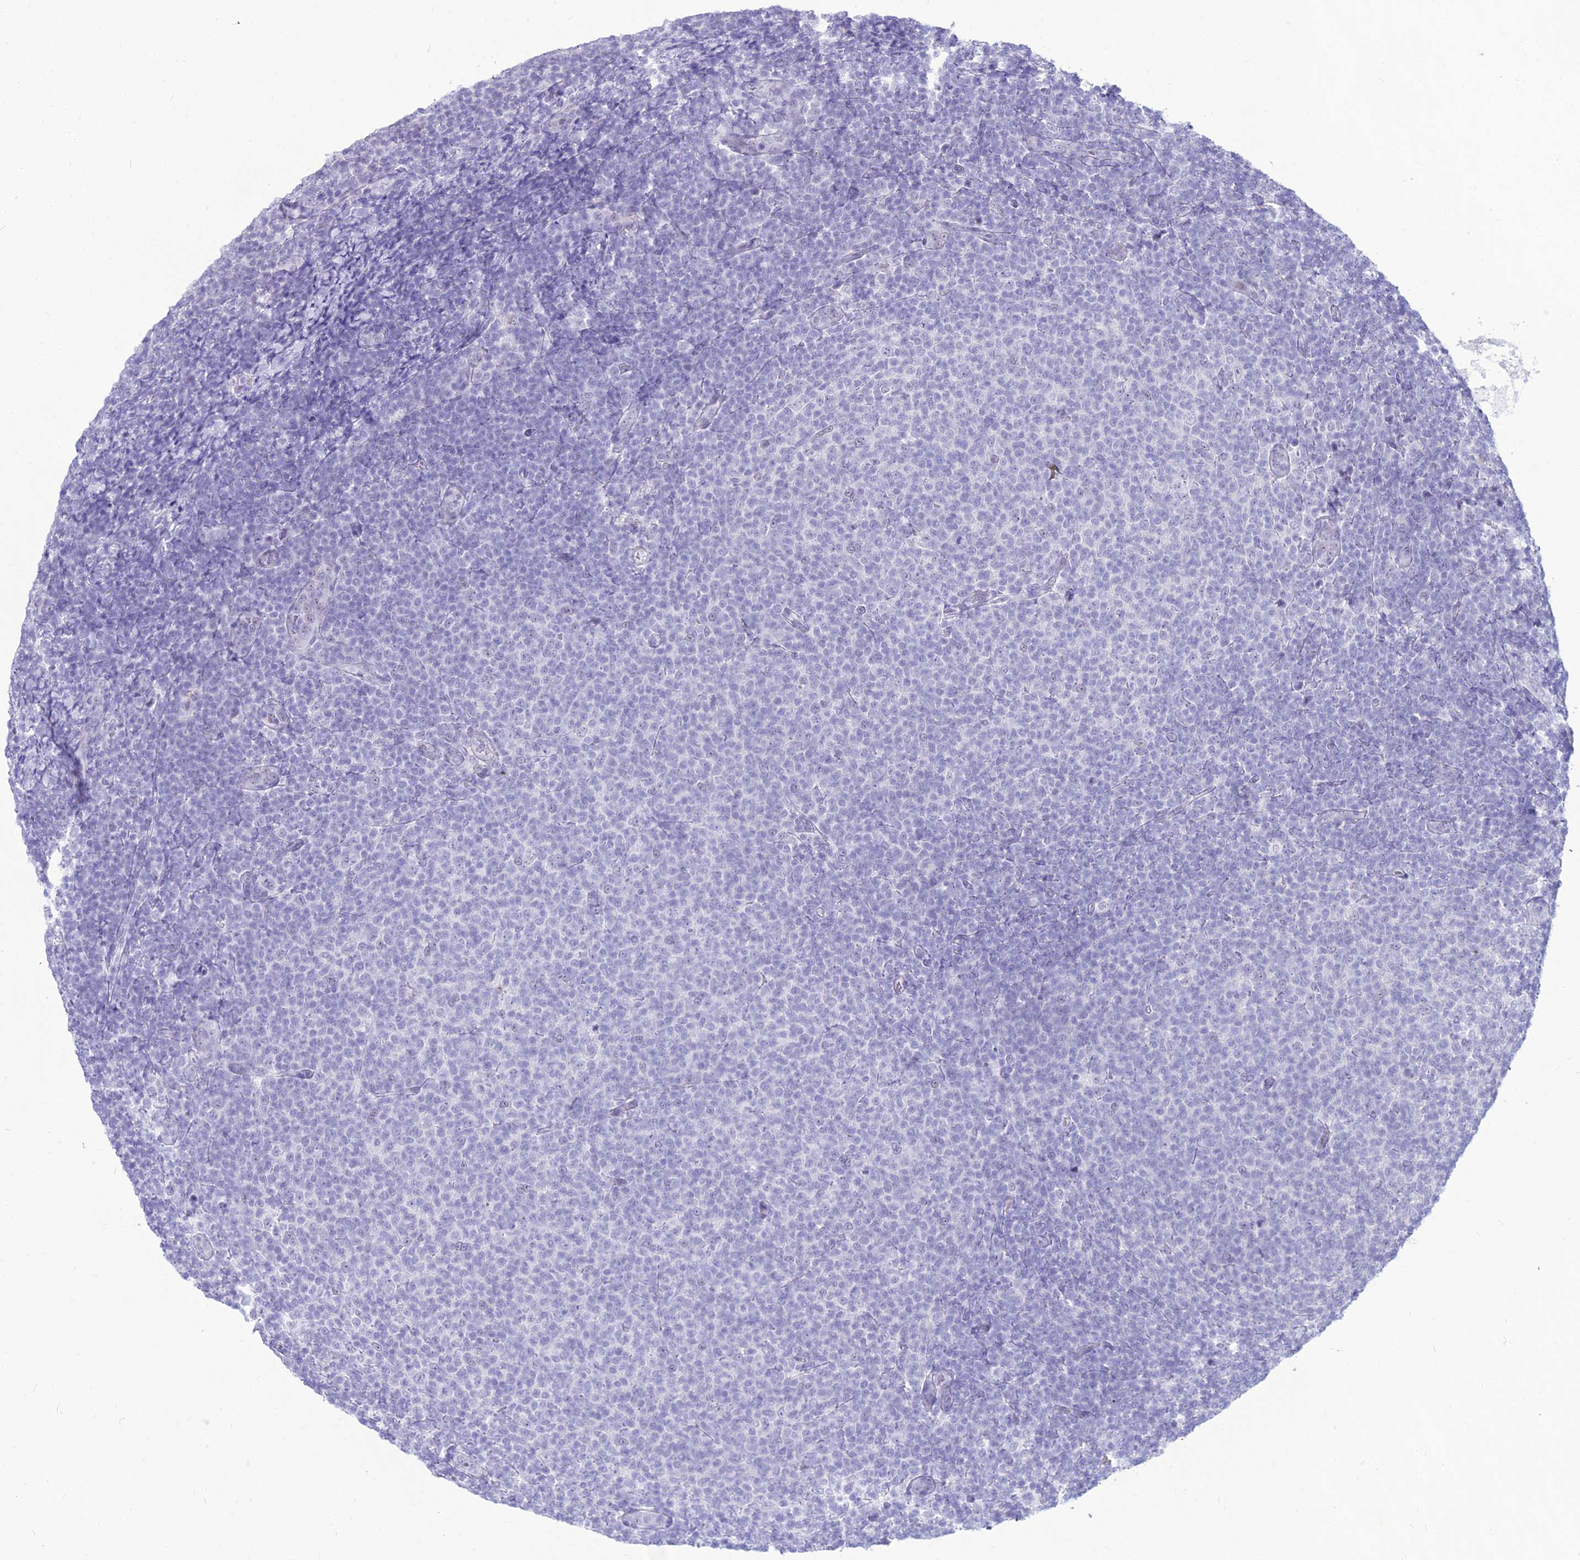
{"staining": {"intensity": "negative", "quantity": "none", "location": "none"}, "tissue": "lymphoma", "cell_type": "Tumor cells", "image_type": "cancer", "snomed": [{"axis": "morphology", "description": "Malignant lymphoma, non-Hodgkin's type, Low grade"}, {"axis": "topography", "description": "Lymph node"}], "caption": "Human low-grade malignant lymphoma, non-Hodgkin's type stained for a protein using immunohistochemistry (IHC) exhibits no positivity in tumor cells.", "gene": "DHX40", "patient": {"sex": "male", "age": 66}}